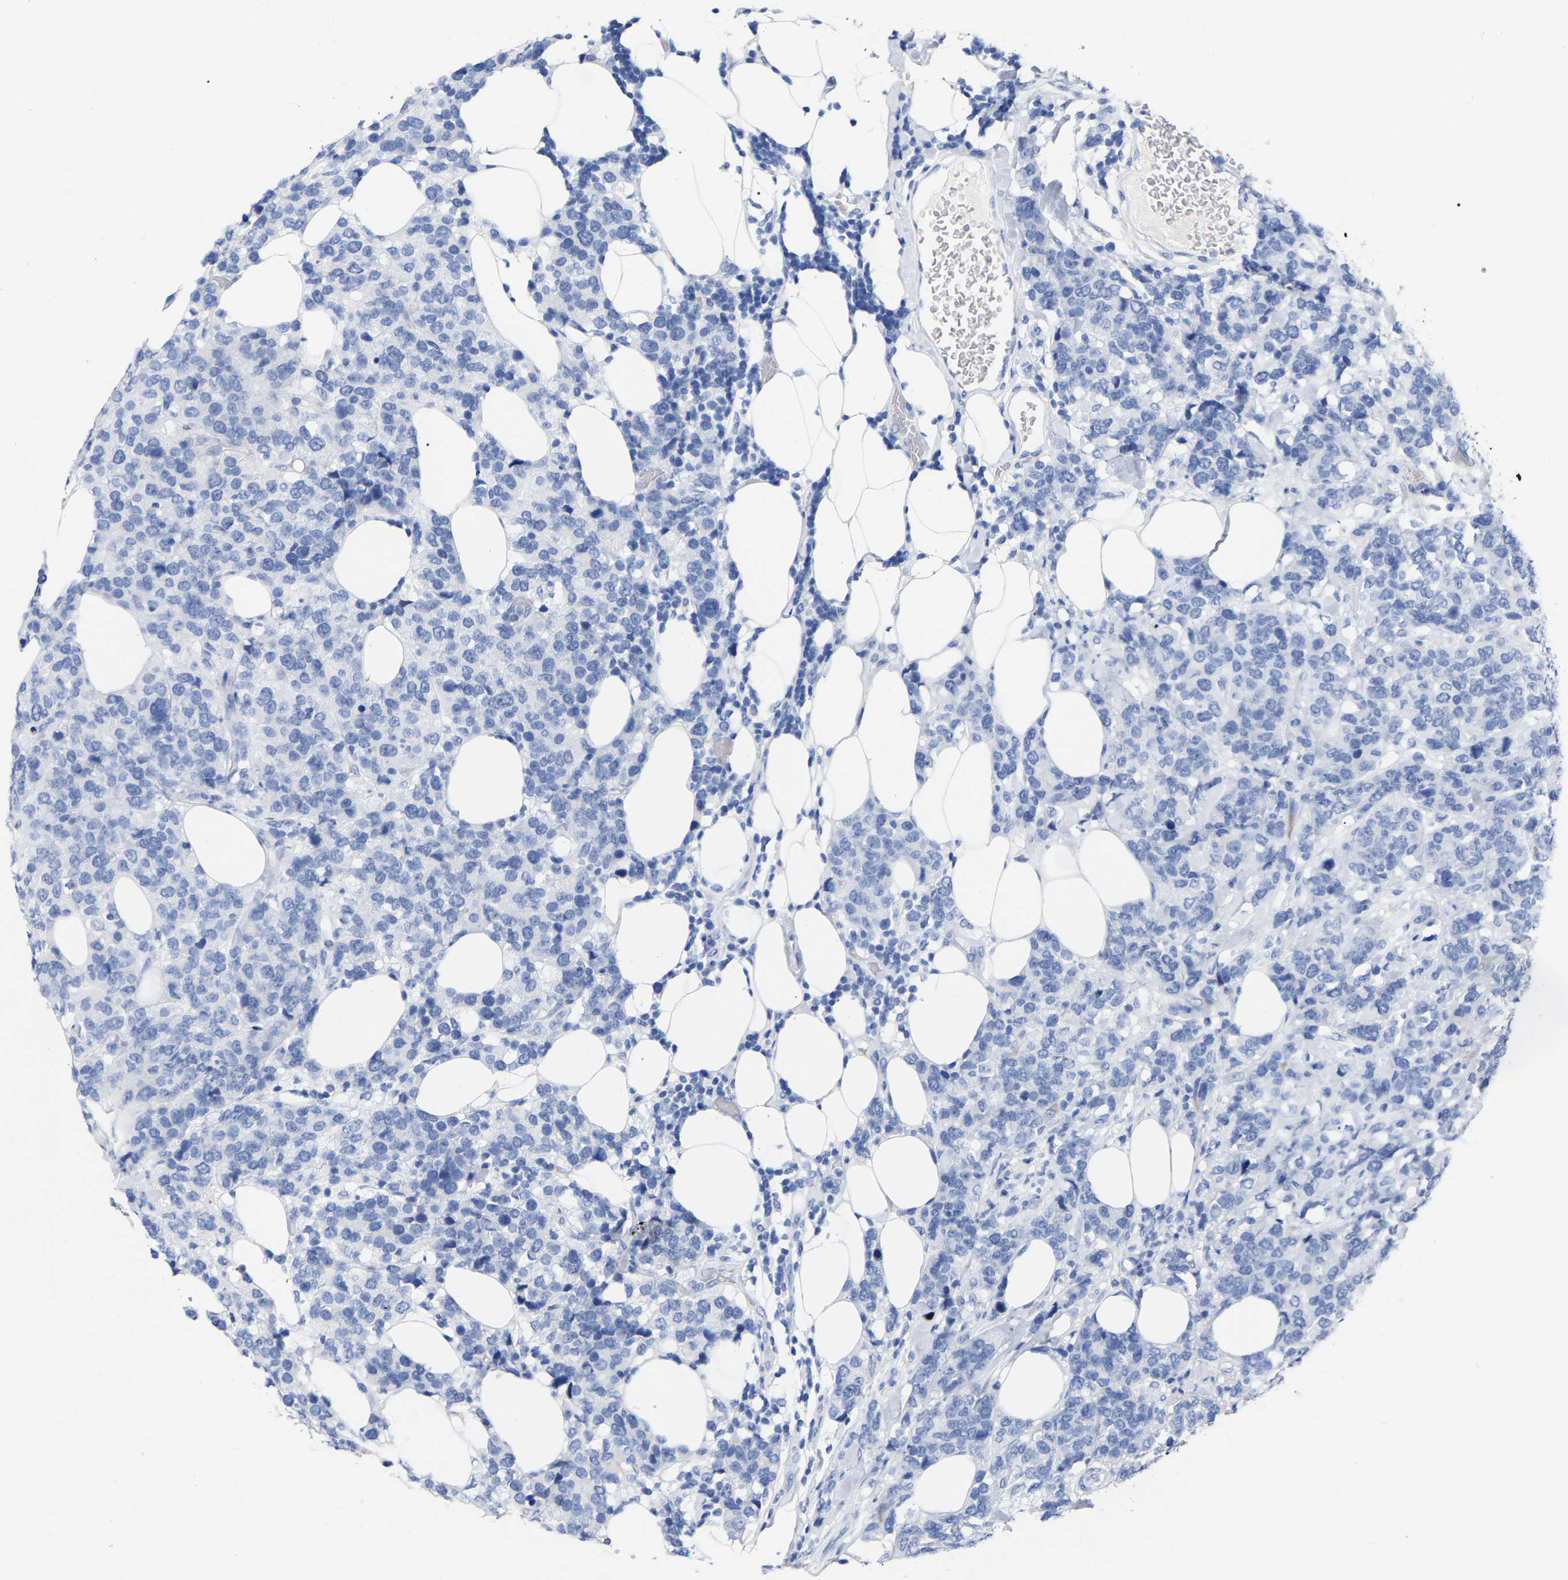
{"staining": {"intensity": "negative", "quantity": "none", "location": "none"}, "tissue": "breast cancer", "cell_type": "Tumor cells", "image_type": "cancer", "snomed": [{"axis": "morphology", "description": "Lobular carcinoma"}, {"axis": "topography", "description": "Breast"}], "caption": "DAB immunohistochemical staining of human breast lobular carcinoma shows no significant positivity in tumor cells.", "gene": "HAPLN1", "patient": {"sex": "female", "age": 59}}